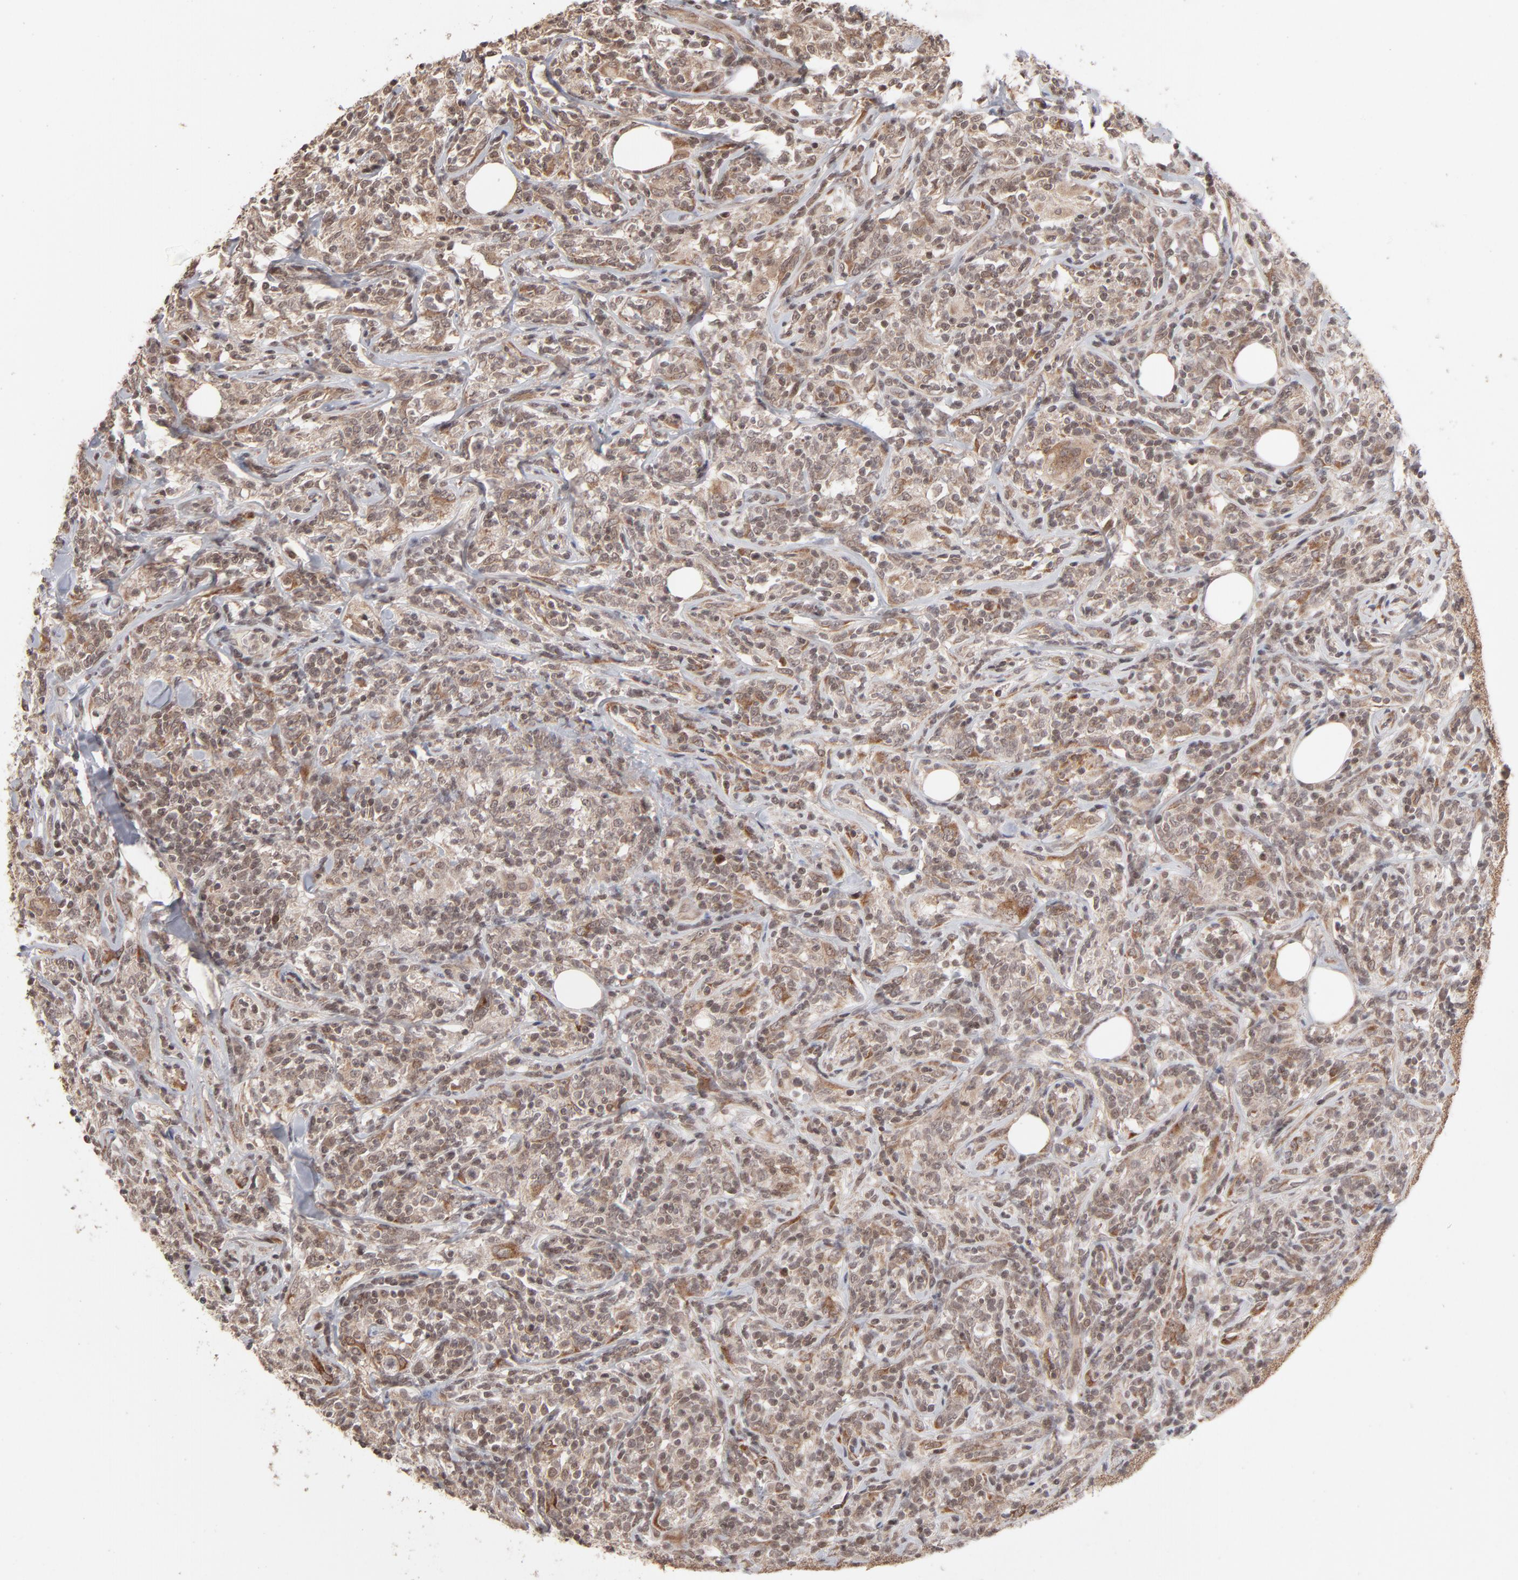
{"staining": {"intensity": "weak", "quantity": ">75%", "location": "nuclear"}, "tissue": "lymphoma", "cell_type": "Tumor cells", "image_type": "cancer", "snomed": [{"axis": "morphology", "description": "Malignant lymphoma, non-Hodgkin's type, High grade"}, {"axis": "topography", "description": "Lymph node"}], "caption": "Lymphoma tissue shows weak nuclear staining in approximately >75% of tumor cells Nuclei are stained in blue.", "gene": "ARIH1", "patient": {"sex": "female", "age": 84}}